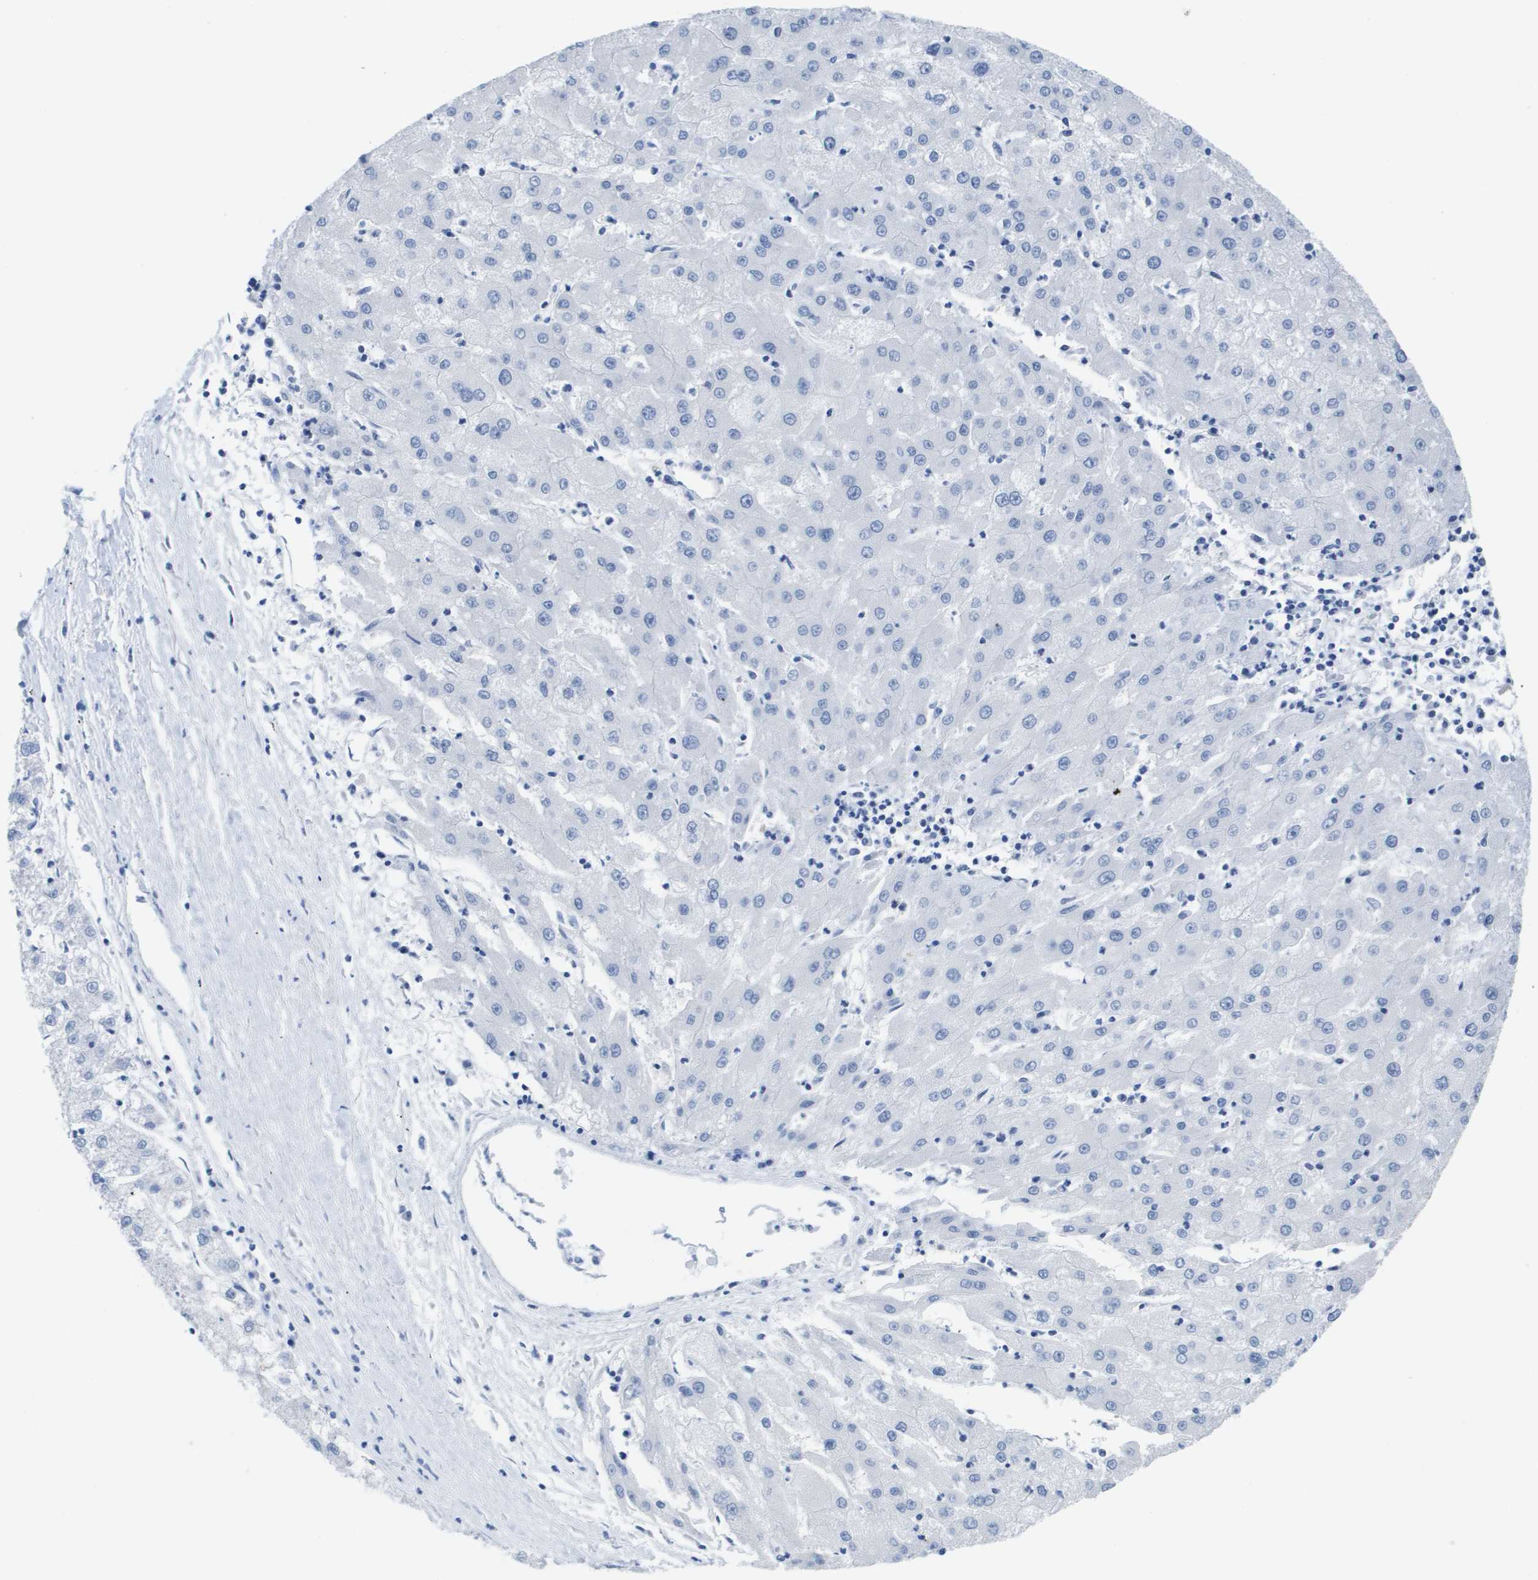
{"staining": {"intensity": "negative", "quantity": "none", "location": "none"}, "tissue": "liver cancer", "cell_type": "Tumor cells", "image_type": "cancer", "snomed": [{"axis": "morphology", "description": "Carcinoma, Hepatocellular, NOS"}, {"axis": "topography", "description": "Liver"}], "caption": "Tumor cells are negative for protein expression in human liver hepatocellular carcinoma. (Immunohistochemistry (ihc), brightfield microscopy, high magnification).", "gene": "APOA1", "patient": {"sex": "male", "age": 72}}